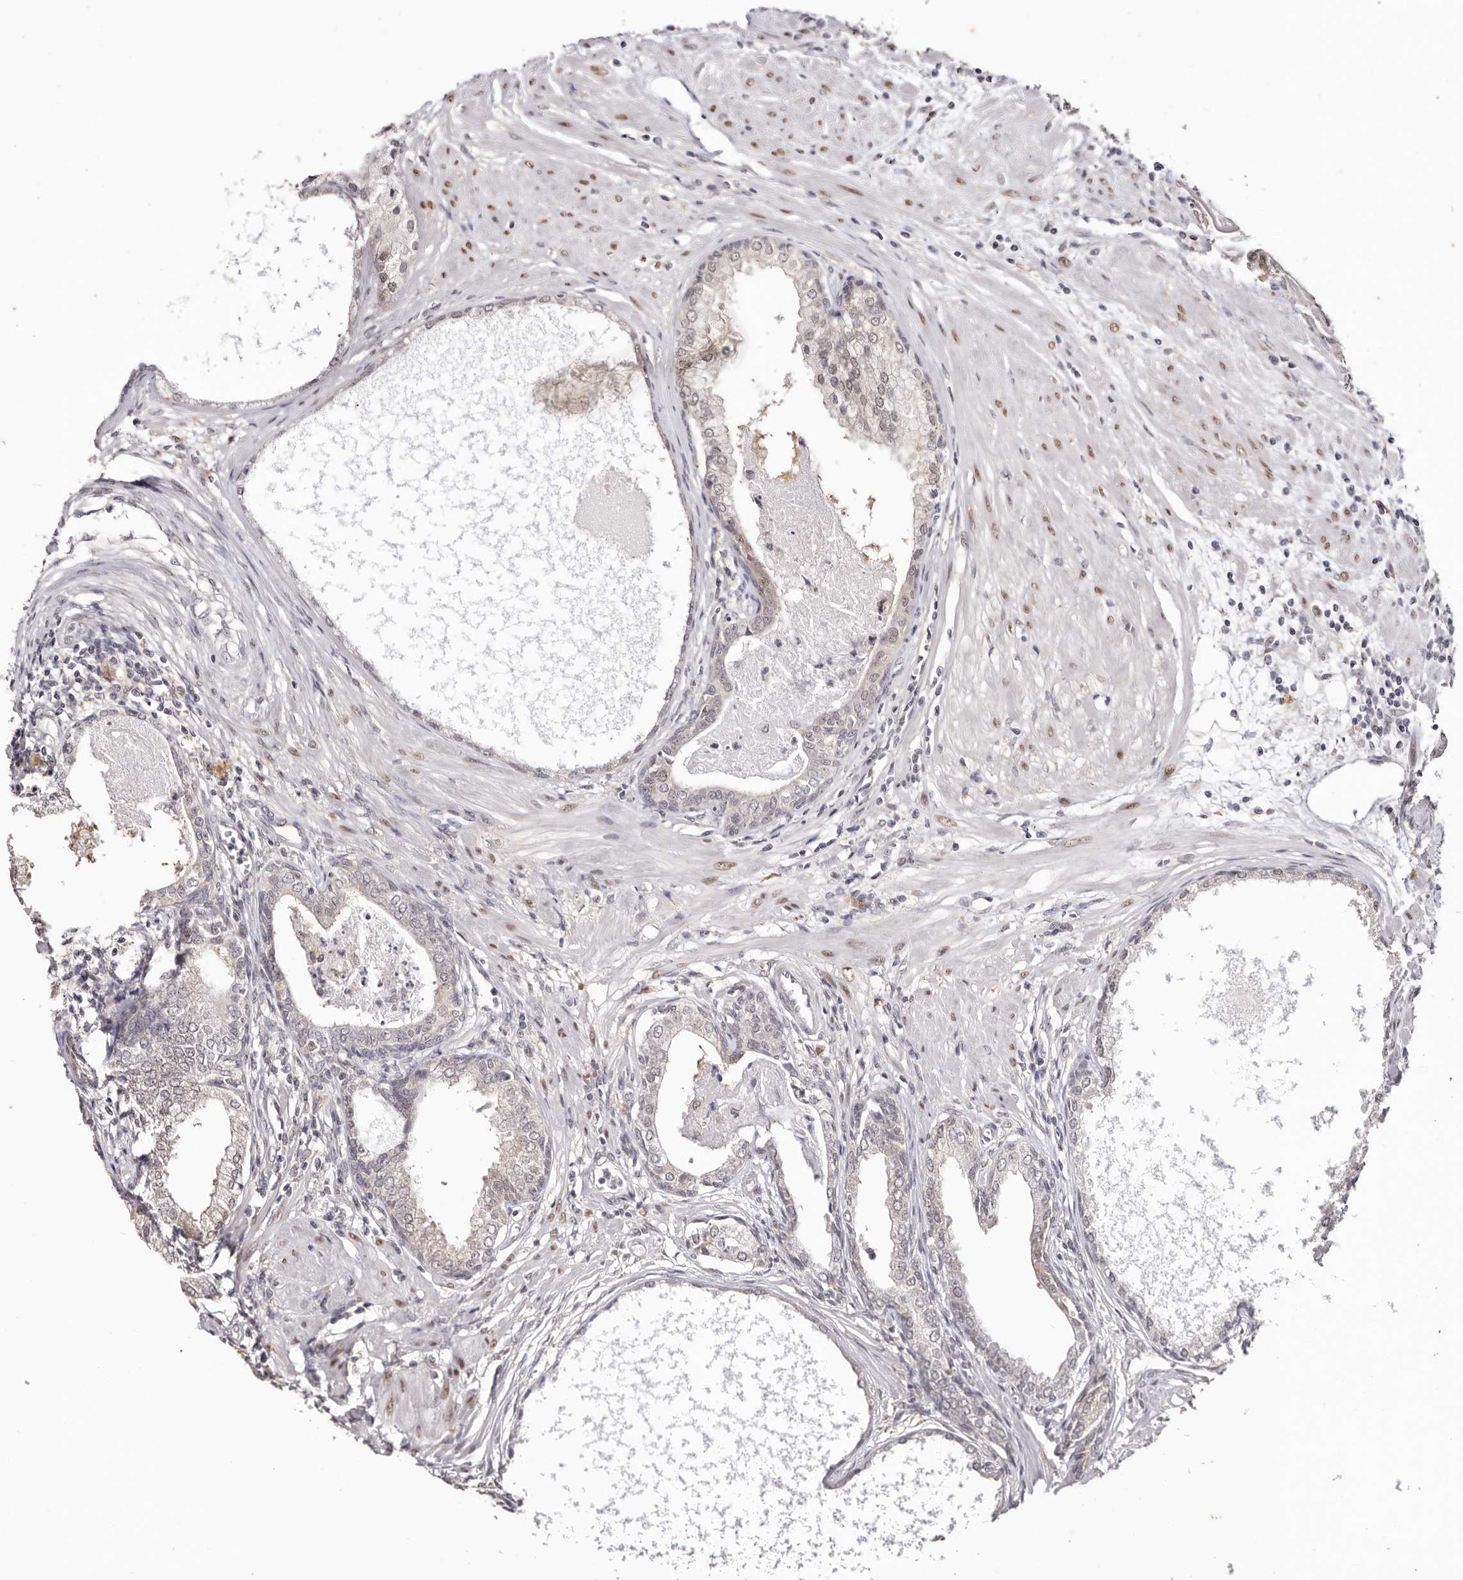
{"staining": {"intensity": "negative", "quantity": "none", "location": "none"}, "tissue": "prostate cancer", "cell_type": "Tumor cells", "image_type": "cancer", "snomed": [{"axis": "morphology", "description": "Adenocarcinoma, High grade"}, {"axis": "topography", "description": "Prostate"}], "caption": "Tumor cells are negative for brown protein staining in prostate cancer (high-grade adenocarcinoma).", "gene": "TYW3", "patient": {"sex": "male", "age": 62}}